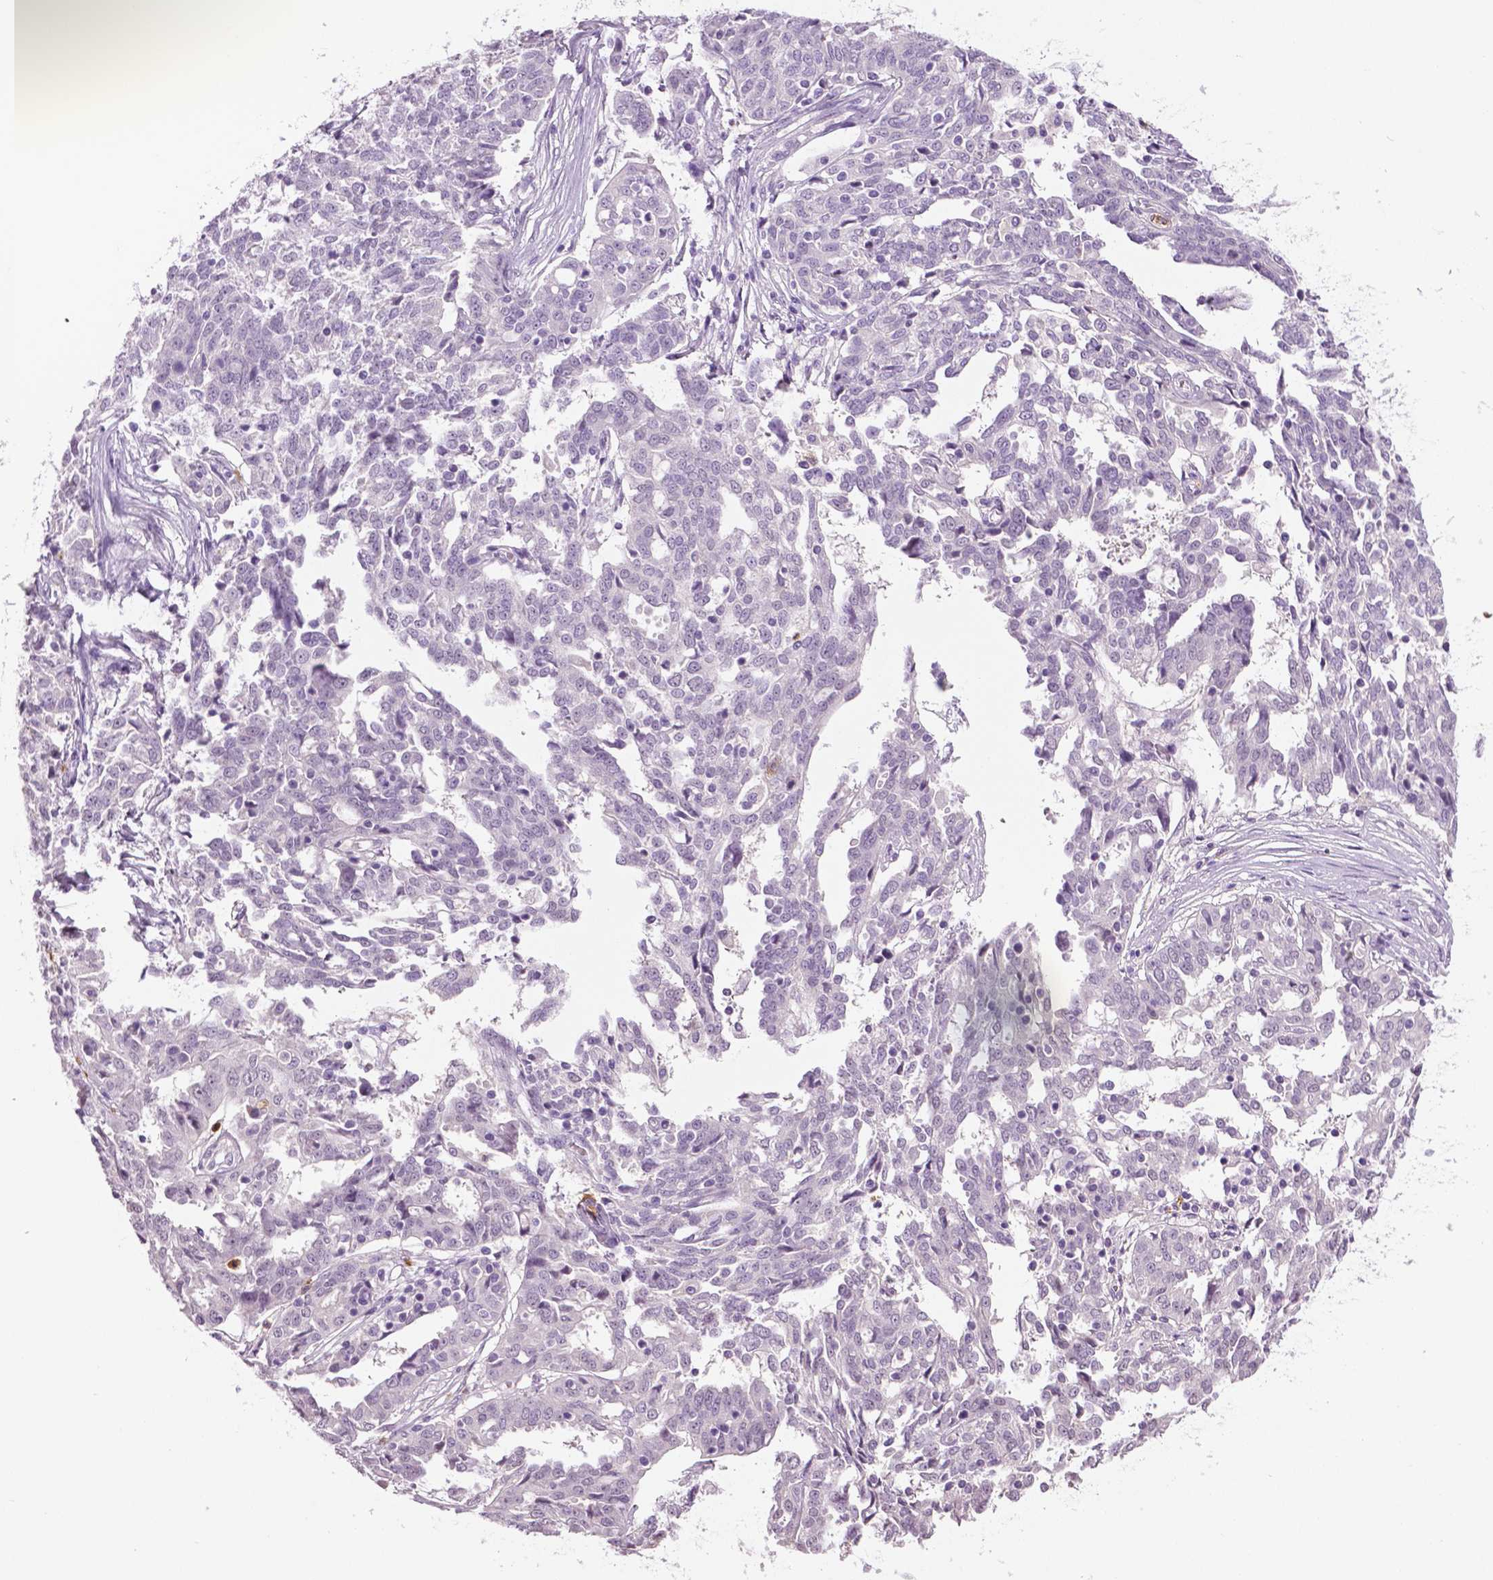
{"staining": {"intensity": "negative", "quantity": "none", "location": "none"}, "tissue": "ovarian cancer", "cell_type": "Tumor cells", "image_type": "cancer", "snomed": [{"axis": "morphology", "description": "Cystadenocarcinoma, serous, NOS"}, {"axis": "topography", "description": "Ovary"}], "caption": "IHC photomicrograph of serous cystadenocarcinoma (ovarian) stained for a protein (brown), which exhibits no expression in tumor cells.", "gene": "PTPN5", "patient": {"sex": "female", "age": 67}}